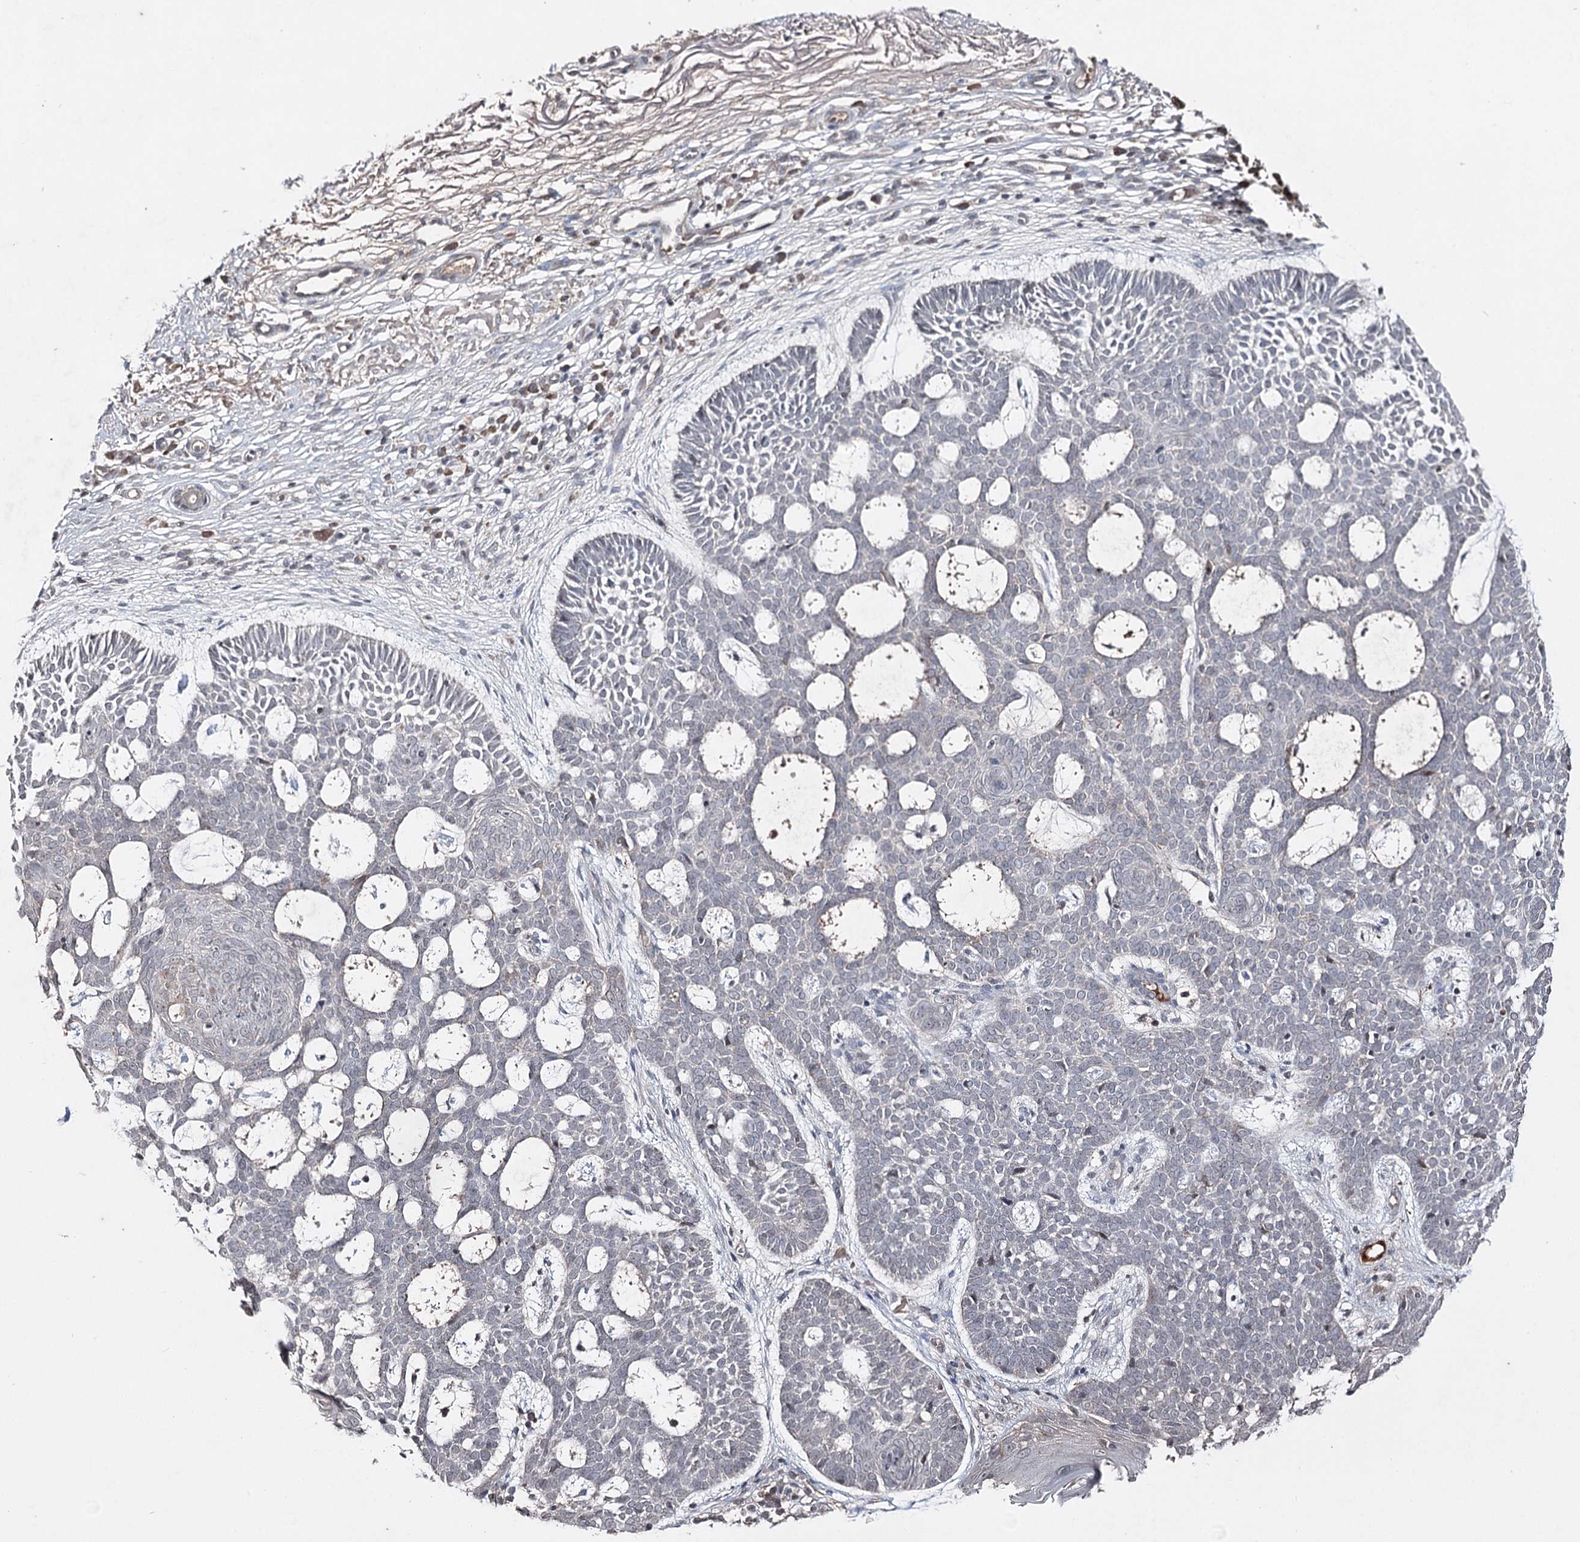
{"staining": {"intensity": "negative", "quantity": "none", "location": "none"}, "tissue": "skin cancer", "cell_type": "Tumor cells", "image_type": "cancer", "snomed": [{"axis": "morphology", "description": "Basal cell carcinoma"}, {"axis": "topography", "description": "Skin"}], "caption": "This micrograph is of skin cancer stained with immunohistochemistry (IHC) to label a protein in brown with the nuclei are counter-stained blue. There is no positivity in tumor cells. Brightfield microscopy of immunohistochemistry stained with DAB (3,3'-diaminobenzidine) (brown) and hematoxylin (blue), captured at high magnification.", "gene": "SYNGR3", "patient": {"sex": "male", "age": 85}}